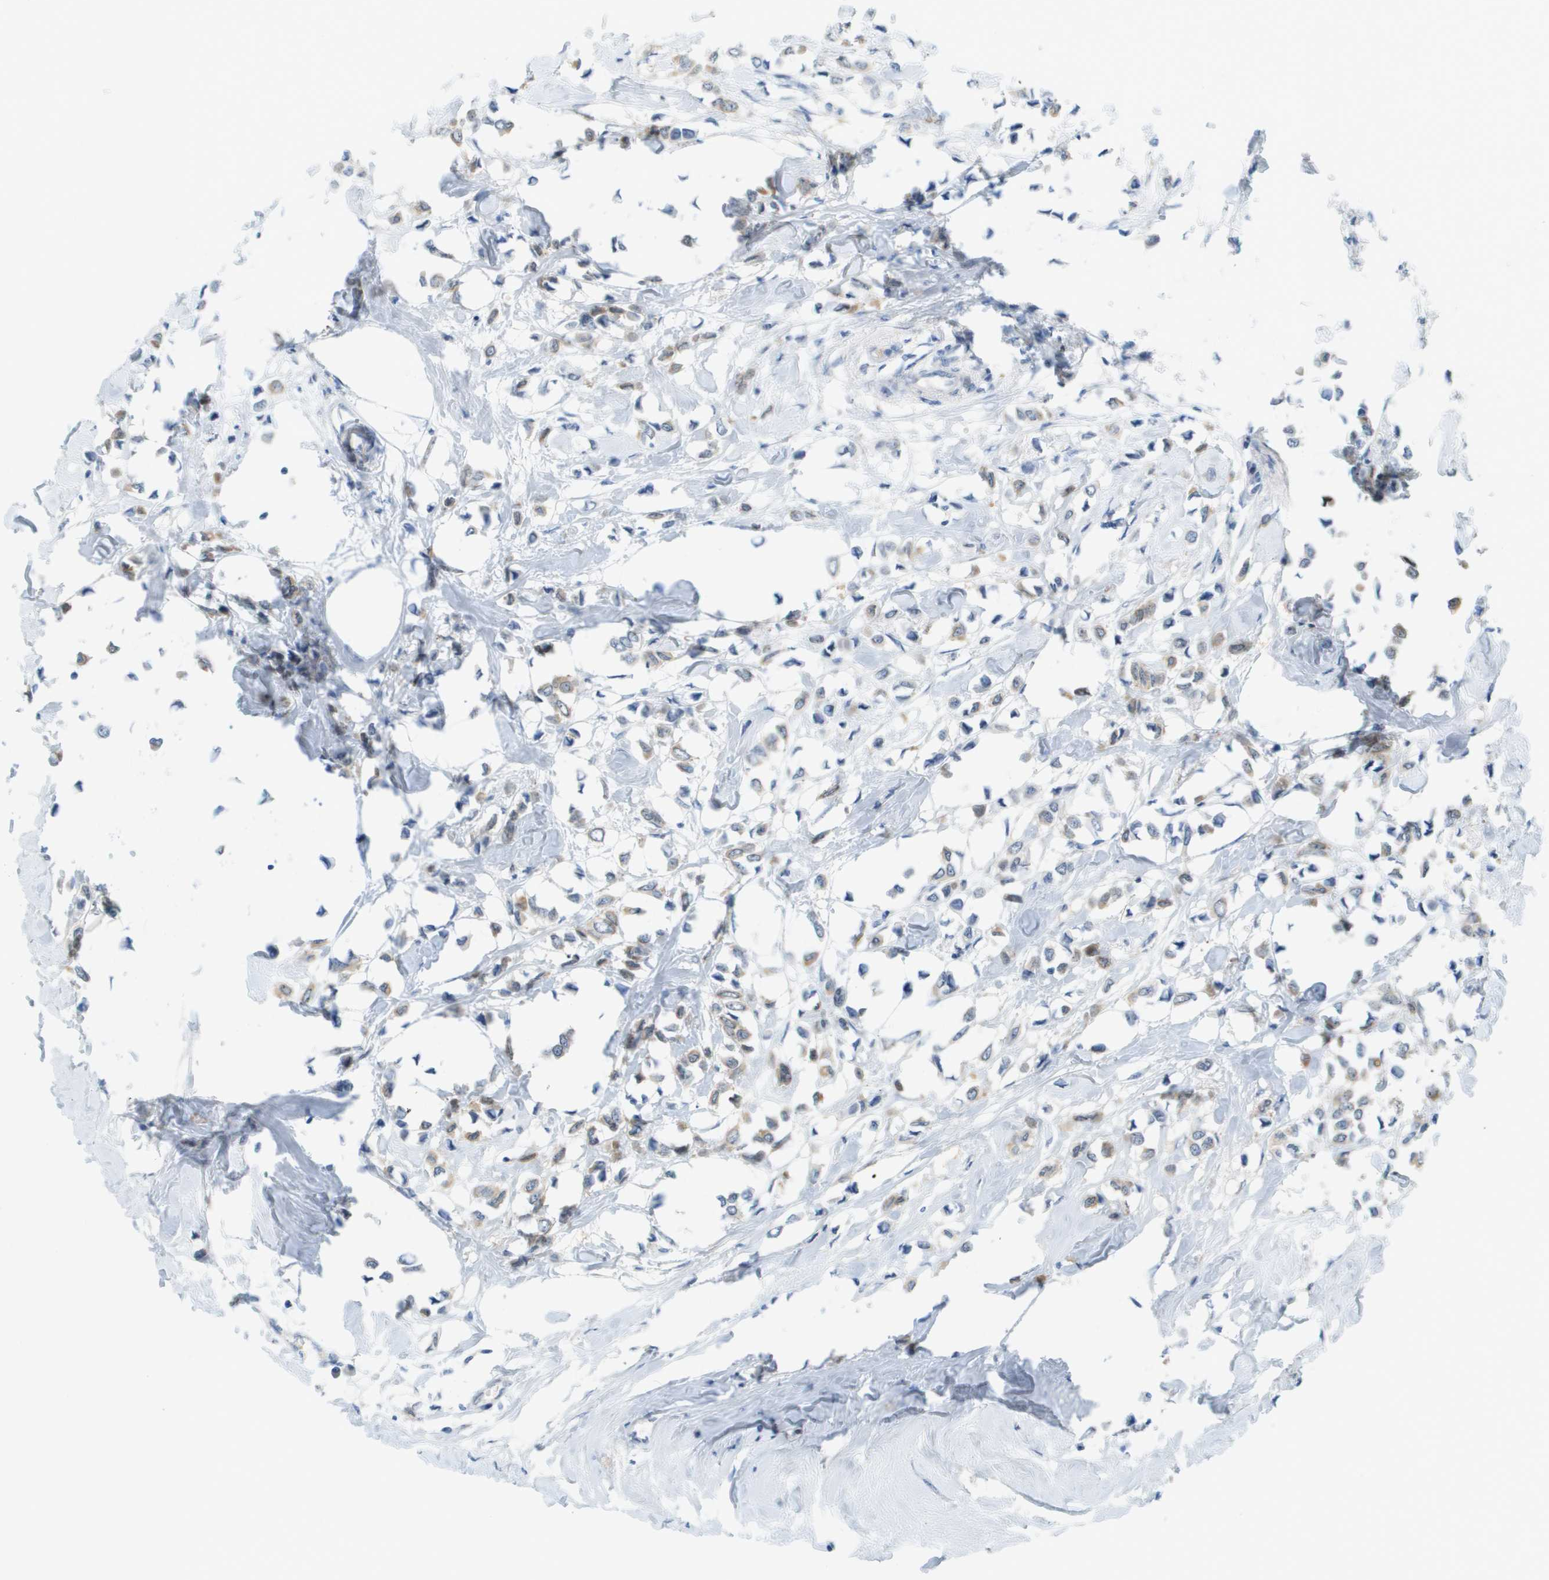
{"staining": {"intensity": "weak", "quantity": "<25%", "location": "cytoplasmic/membranous"}, "tissue": "breast cancer", "cell_type": "Tumor cells", "image_type": "cancer", "snomed": [{"axis": "morphology", "description": "Lobular carcinoma"}, {"axis": "topography", "description": "Breast"}], "caption": "Immunohistochemistry photomicrograph of breast lobular carcinoma stained for a protein (brown), which reveals no positivity in tumor cells. (Stains: DAB (3,3'-diaminobenzidine) IHC with hematoxylin counter stain, Microscopy: brightfield microscopy at high magnification).", "gene": "CUL9", "patient": {"sex": "female", "age": 51}}